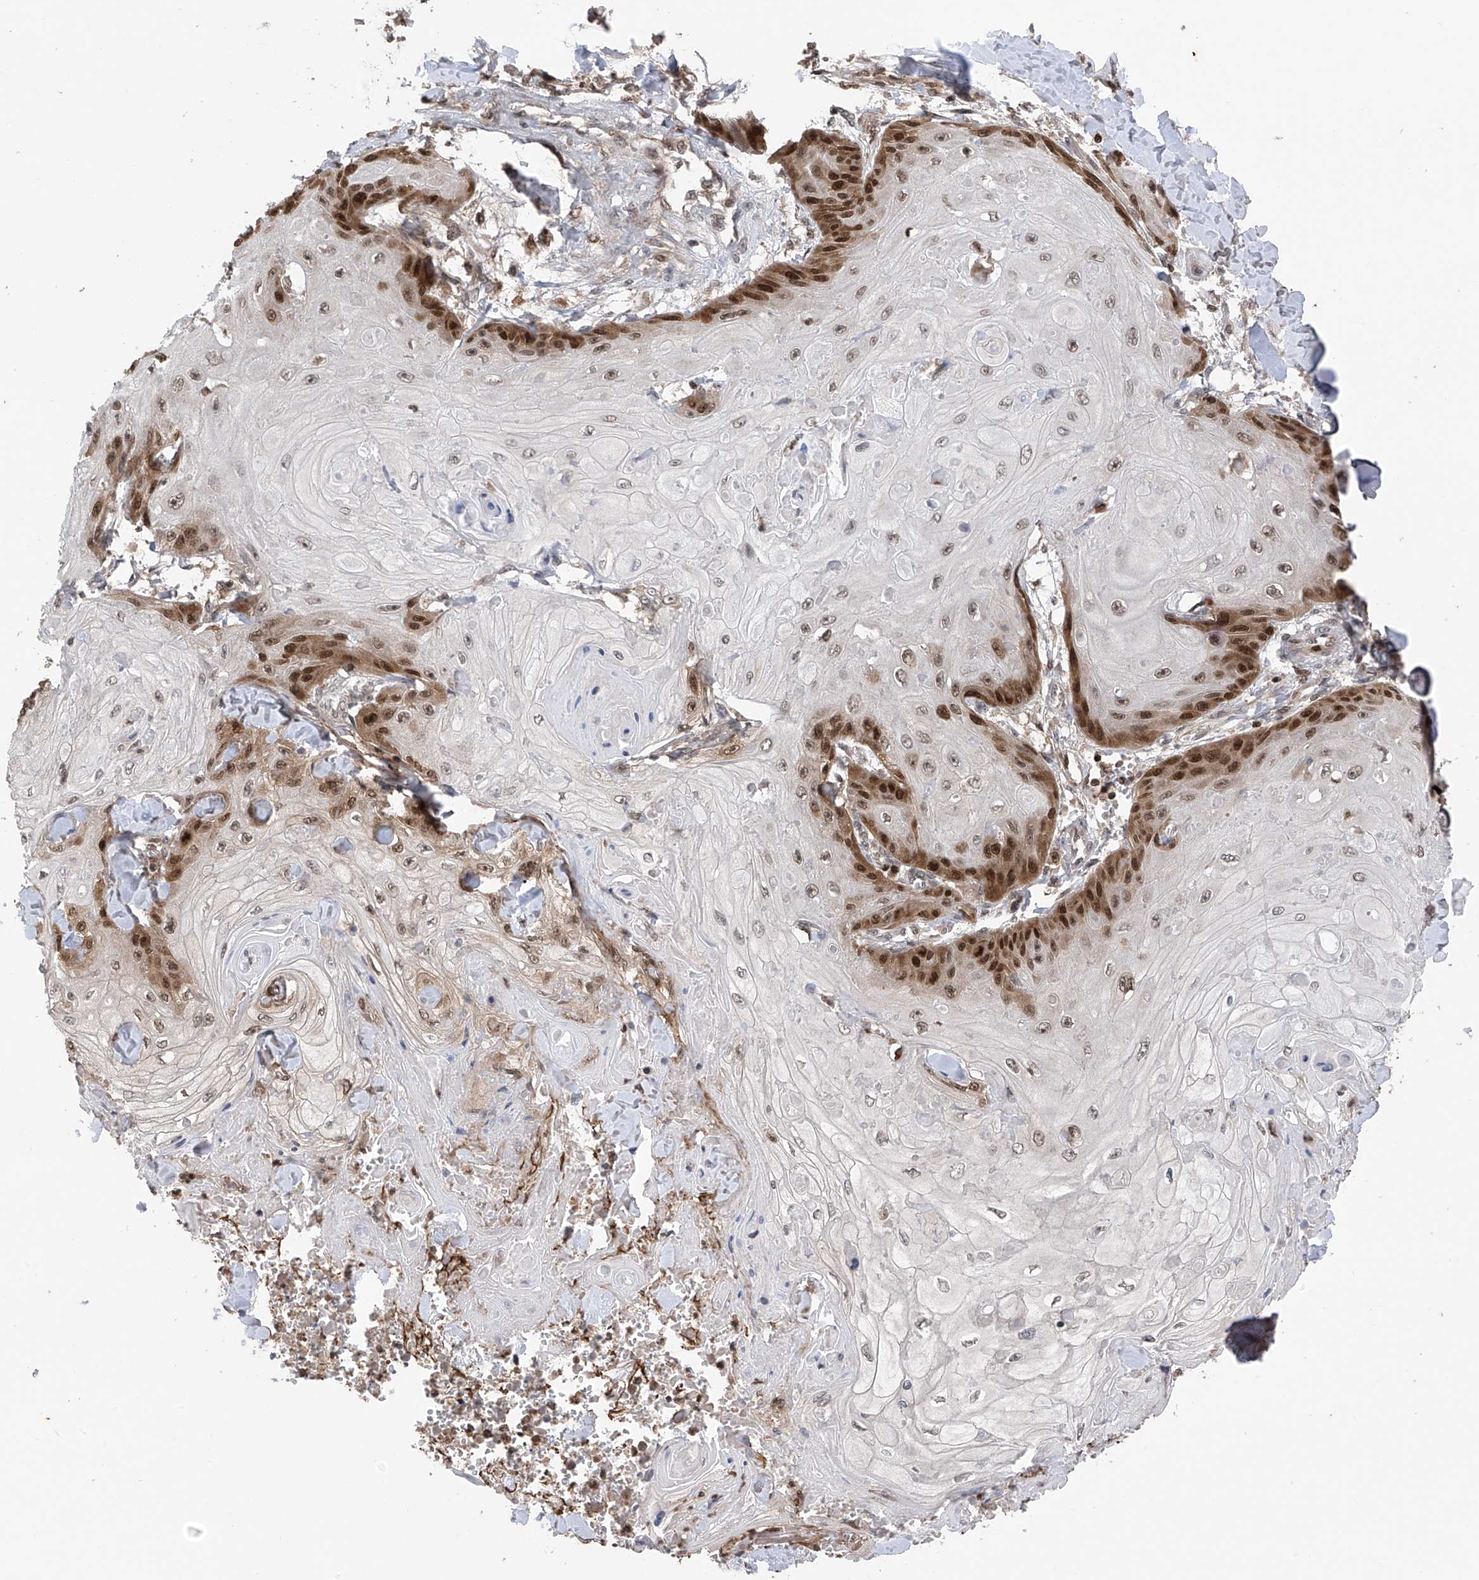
{"staining": {"intensity": "strong", "quantity": "<25%", "location": "cytoplasmic/membranous,nuclear"}, "tissue": "skin cancer", "cell_type": "Tumor cells", "image_type": "cancer", "snomed": [{"axis": "morphology", "description": "Squamous cell carcinoma, NOS"}, {"axis": "topography", "description": "Skin"}], "caption": "Strong cytoplasmic/membranous and nuclear protein staining is identified in about <25% of tumor cells in skin cancer (squamous cell carcinoma).", "gene": "DNAJC9", "patient": {"sex": "male", "age": 74}}